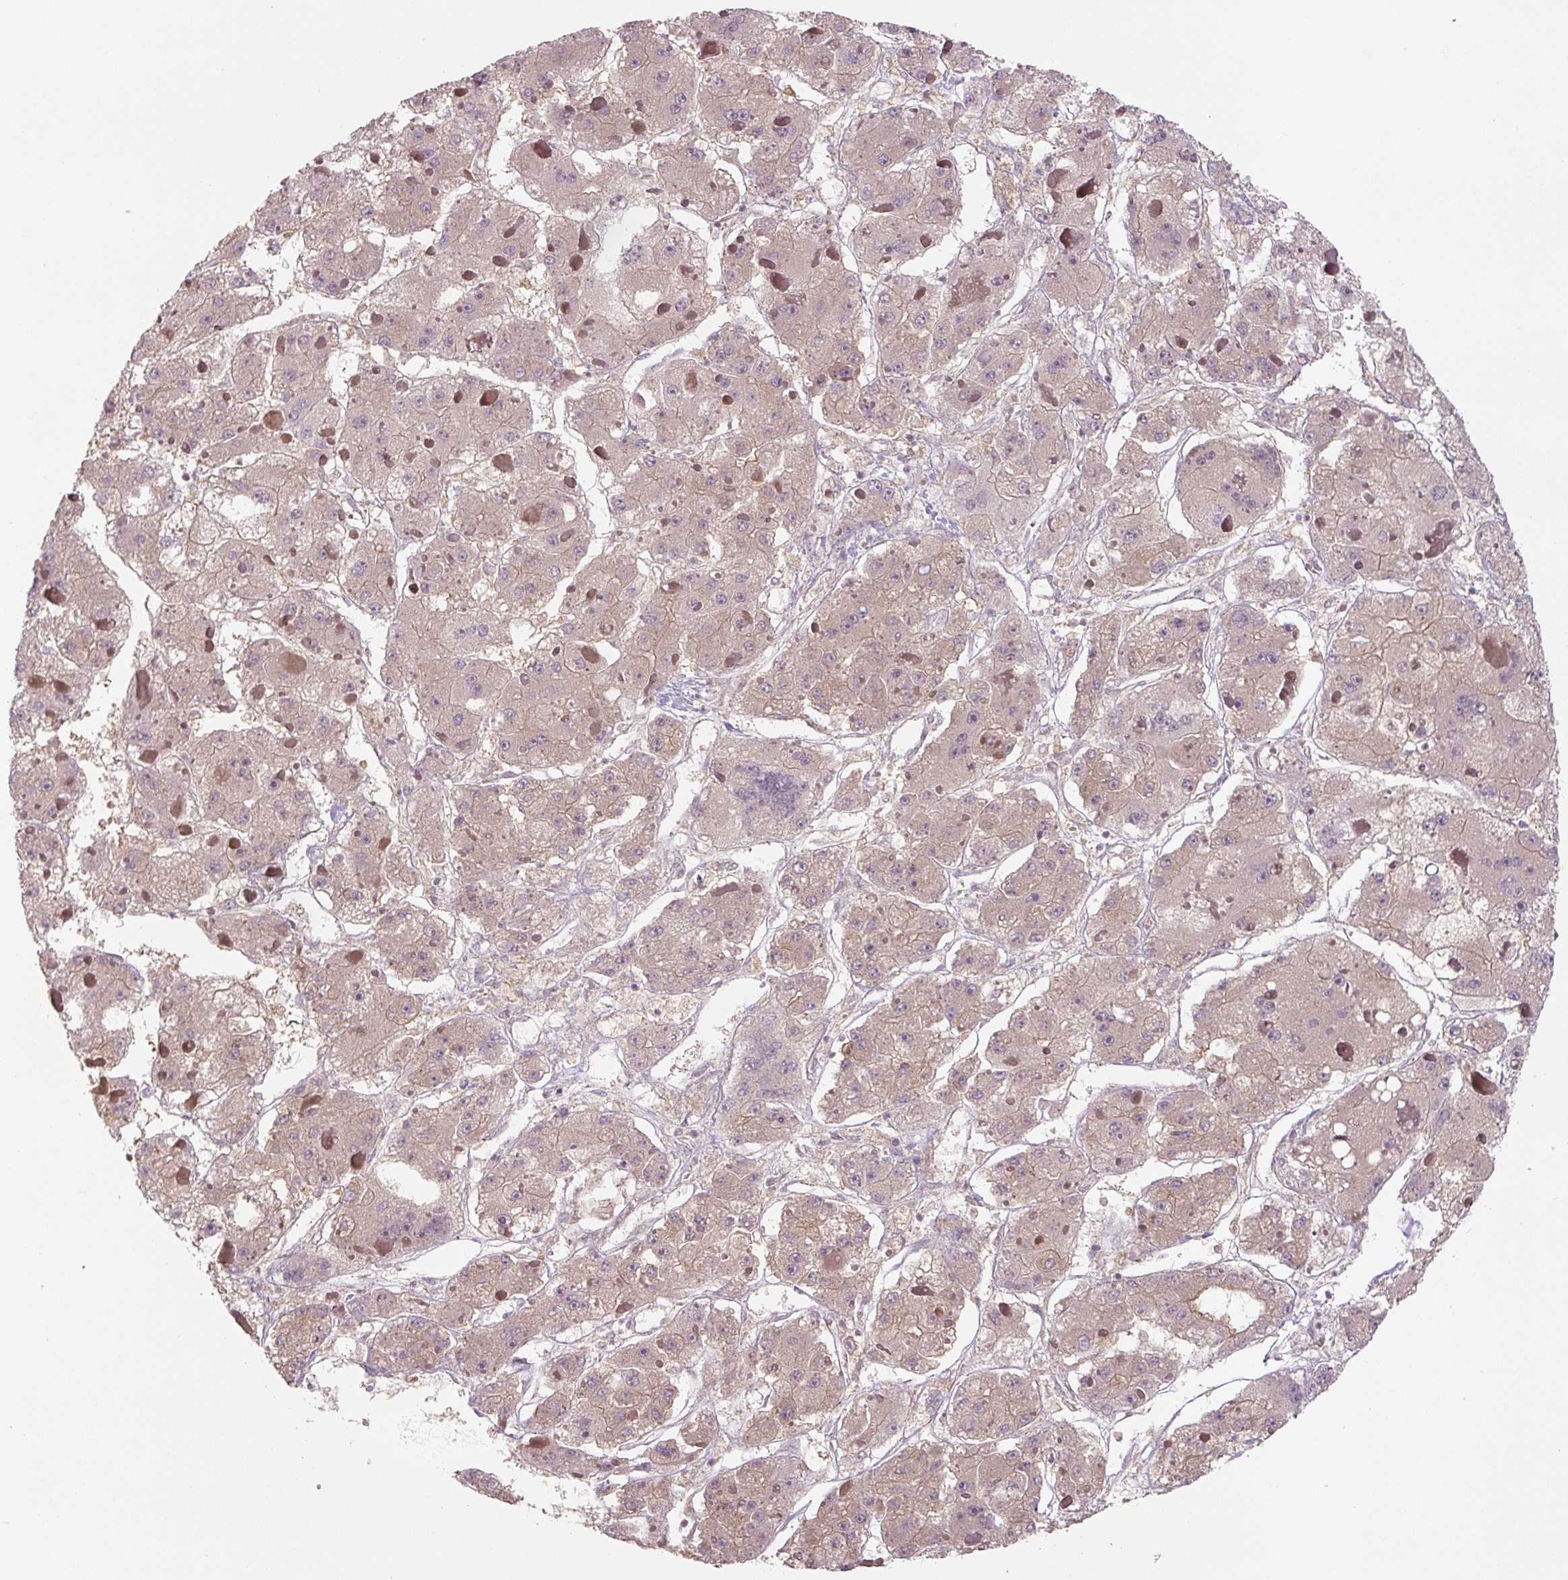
{"staining": {"intensity": "weak", "quantity": "25%-75%", "location": "cytoplasmic/membranous"}, "tissue": "liver cancer", "cell_type": "Tumor cells", "image_type": "cancer", "snomed": [{"axis": "morphology", "description": "Carcinoma, Hepatocellular, NOS"}, {"axis": "topography", "description": "Liver"}], "caption": "Hepatocellular carcinoma (liver) stained with a brown dye displays weak cytoplasmic/membranous positive positivity in about 25%-75% of tumor cells.", "gene": "C2orf73", "patient": {"sex": "female", "age": 73}}